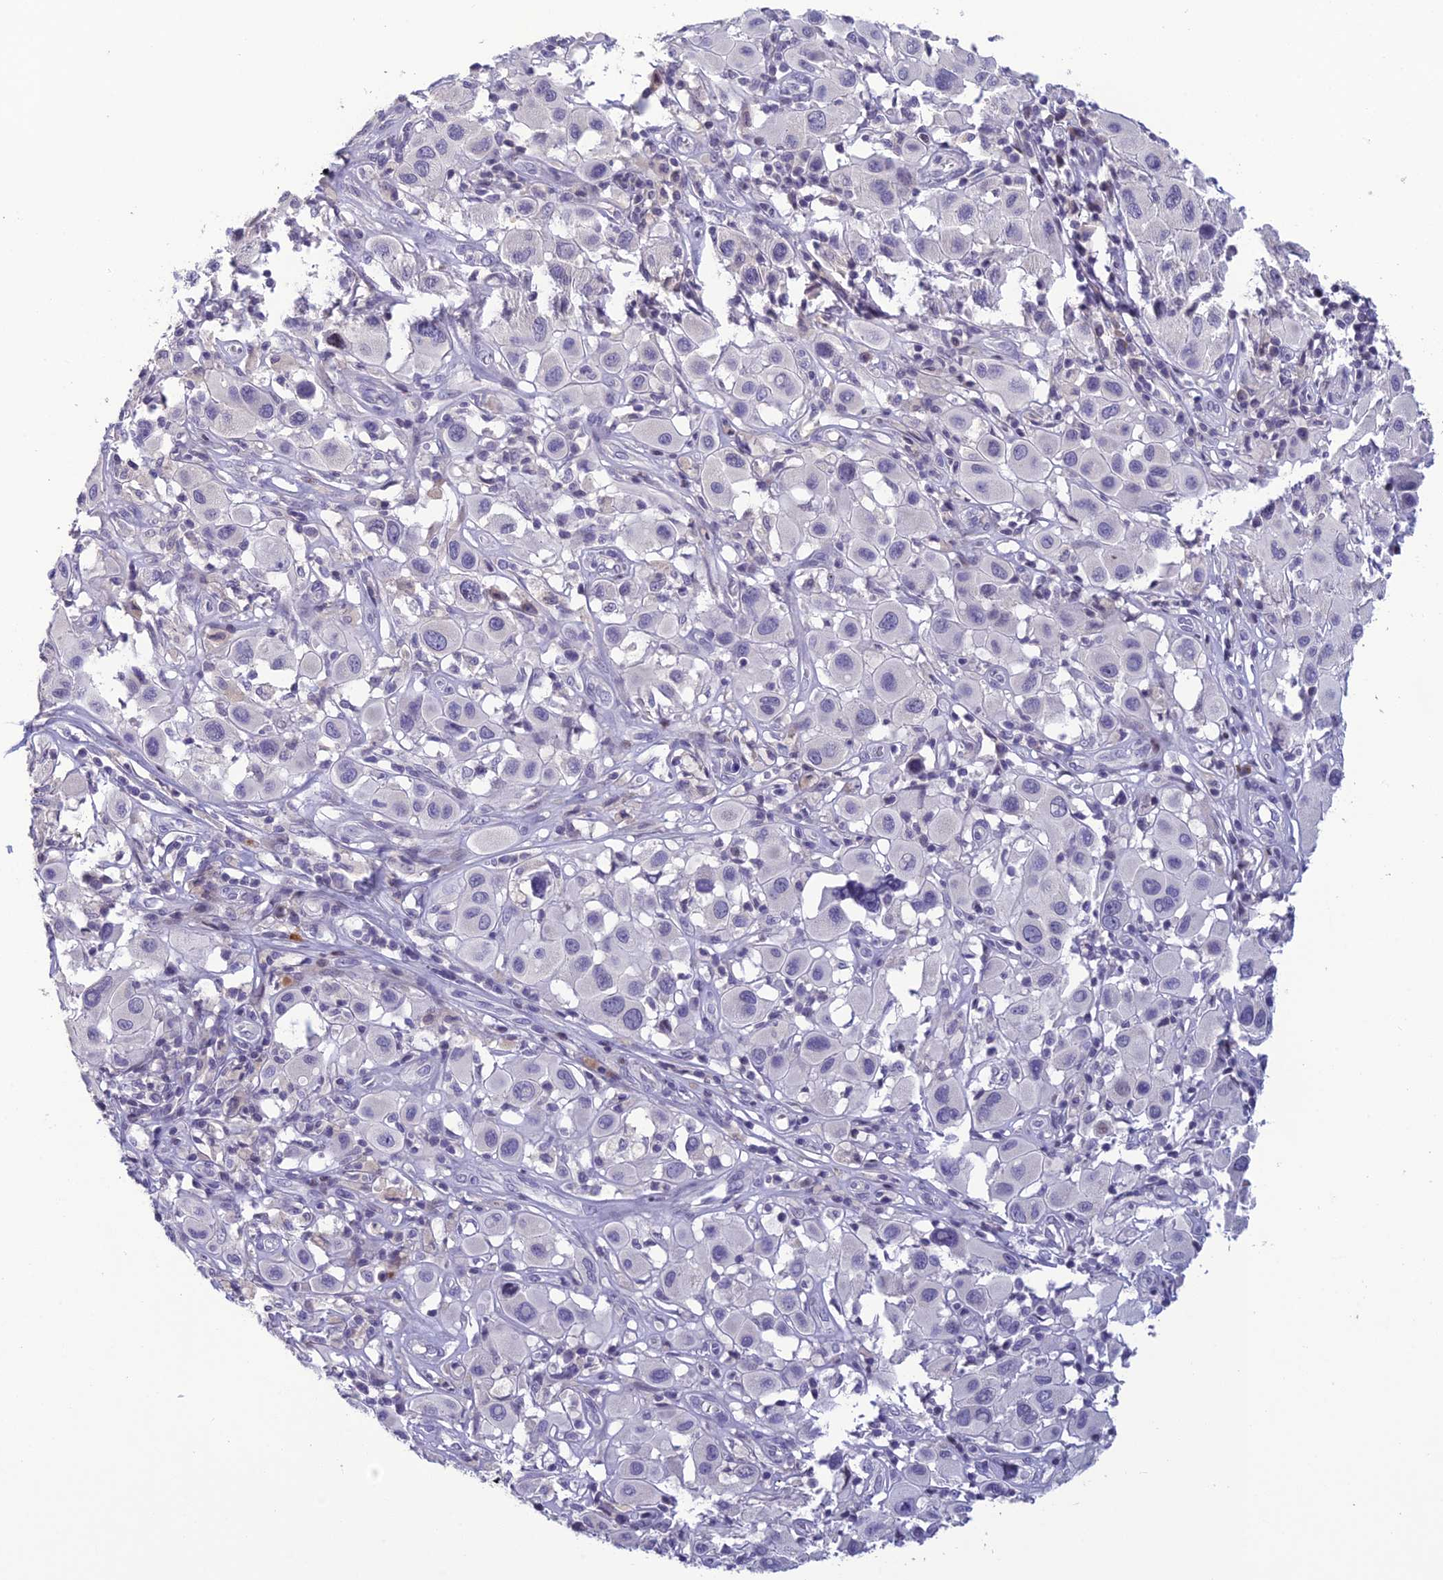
{"staining": {"intensity": "negative", "quantity": "none", "location": "none"}, "tissue": "melanoma", "cell_type": "Tumor cells", "image_type": "cancer", "snomed": [{"axis": "morphology", "description": "Malignant melanoma, Metastatic site"}, {"axis": "topography", "description": "Skin"}], "caption": "Tumor cells are negative for protein expression in human malignant melanoma (metastatic site).", "gene": "TMEM134", "patient": {"sex": "male", "age": 41}}